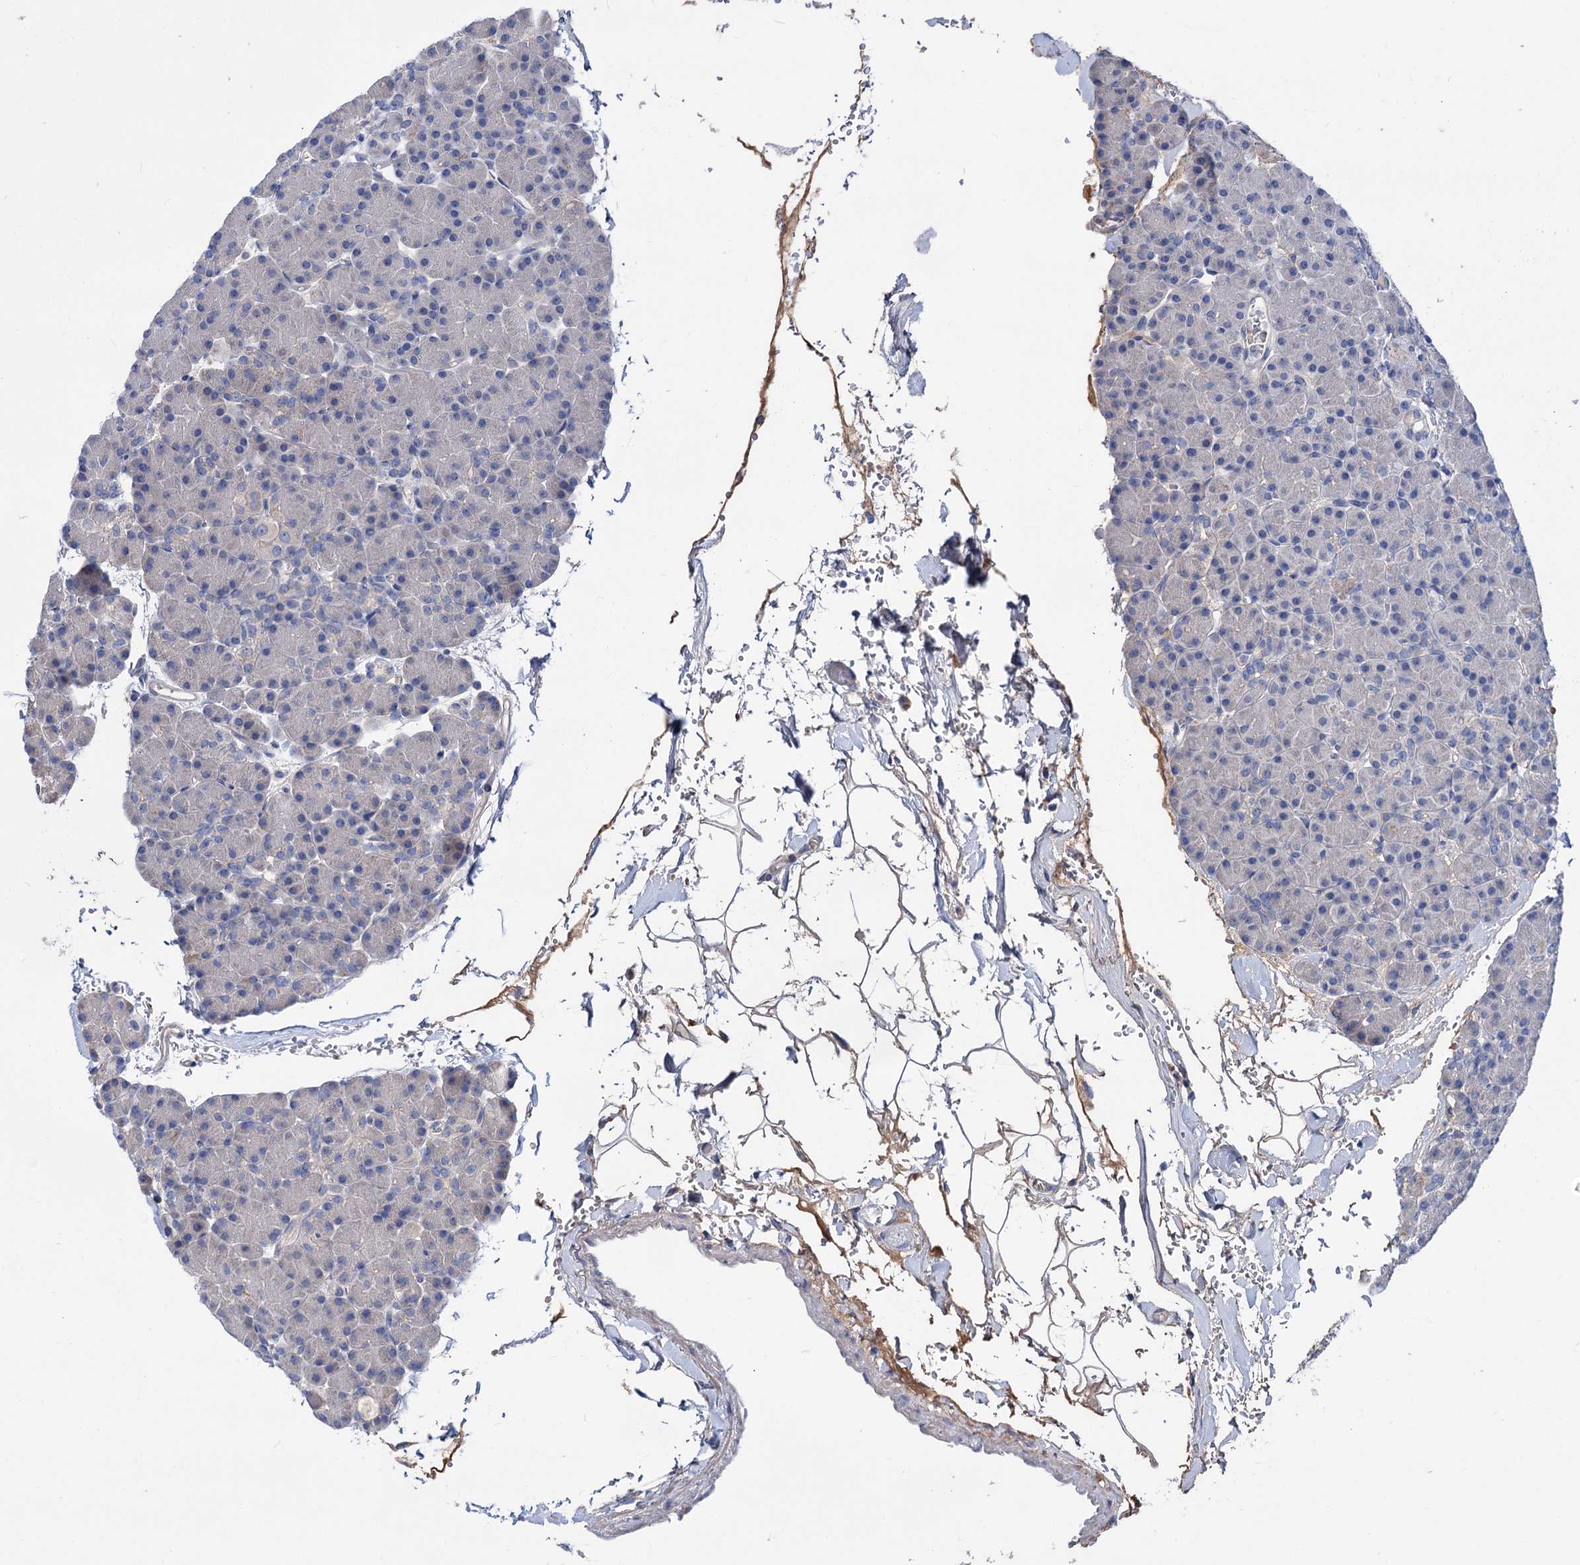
{"staining": {"intensity": "weak", "quantity": "<25%", "location": "cytoplasmic/membranous"}, "tissue": "pancreas", "cell_type": "Exocrine glandular cells", "image_type": "normal", "snomed": [{"axis": "morphology", "description": "Normal tissue, NOS"}, {"axis": "topography", "description": "Pancreas"}], "caption": "Exocrine glandular cells show no significant protein expression in benign pancreas.", "gene": "PPP1R32", "patient": {"sex": "female", "age": 43}}